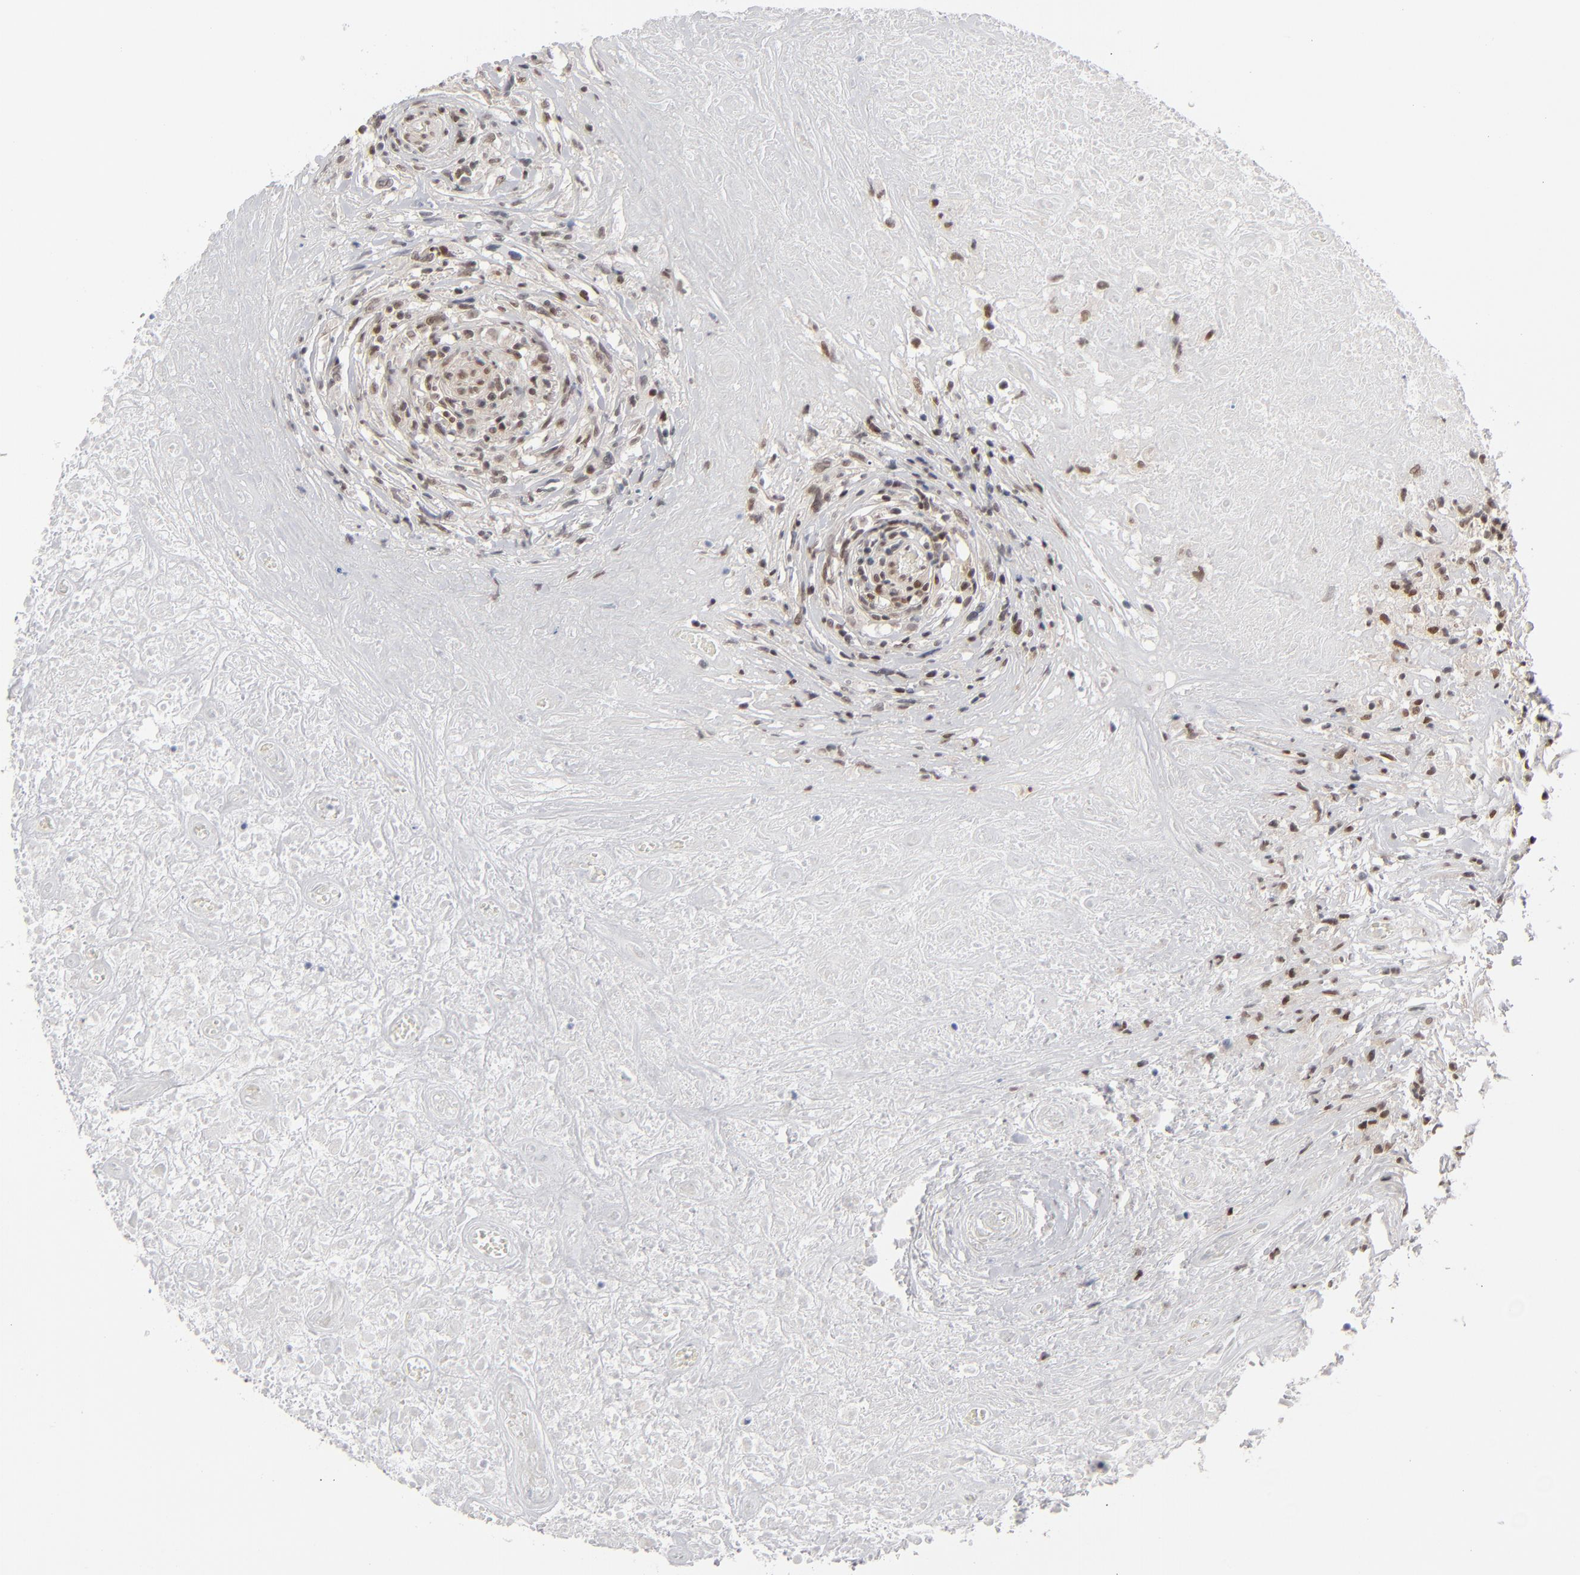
{"staining": {"intensity": "weak", "quantity": ">75%", "location": "nuclear"}, "tissue": "lymphoma", "cell_type": "Tumor cells", "image_type": "cancer", "snomed": [{"axis": "morphology", "description": "Hodgkin's disease, NOS"}, {"axis": "topography", "description": "Lymph node"}], "caption": "A low amount of weak nuclear staining is present in approximately >75% of tumor cells in Hodgkin's disease tissue.", "gene": "IRF9", "patient": {"sex": "male", "age": 46}}